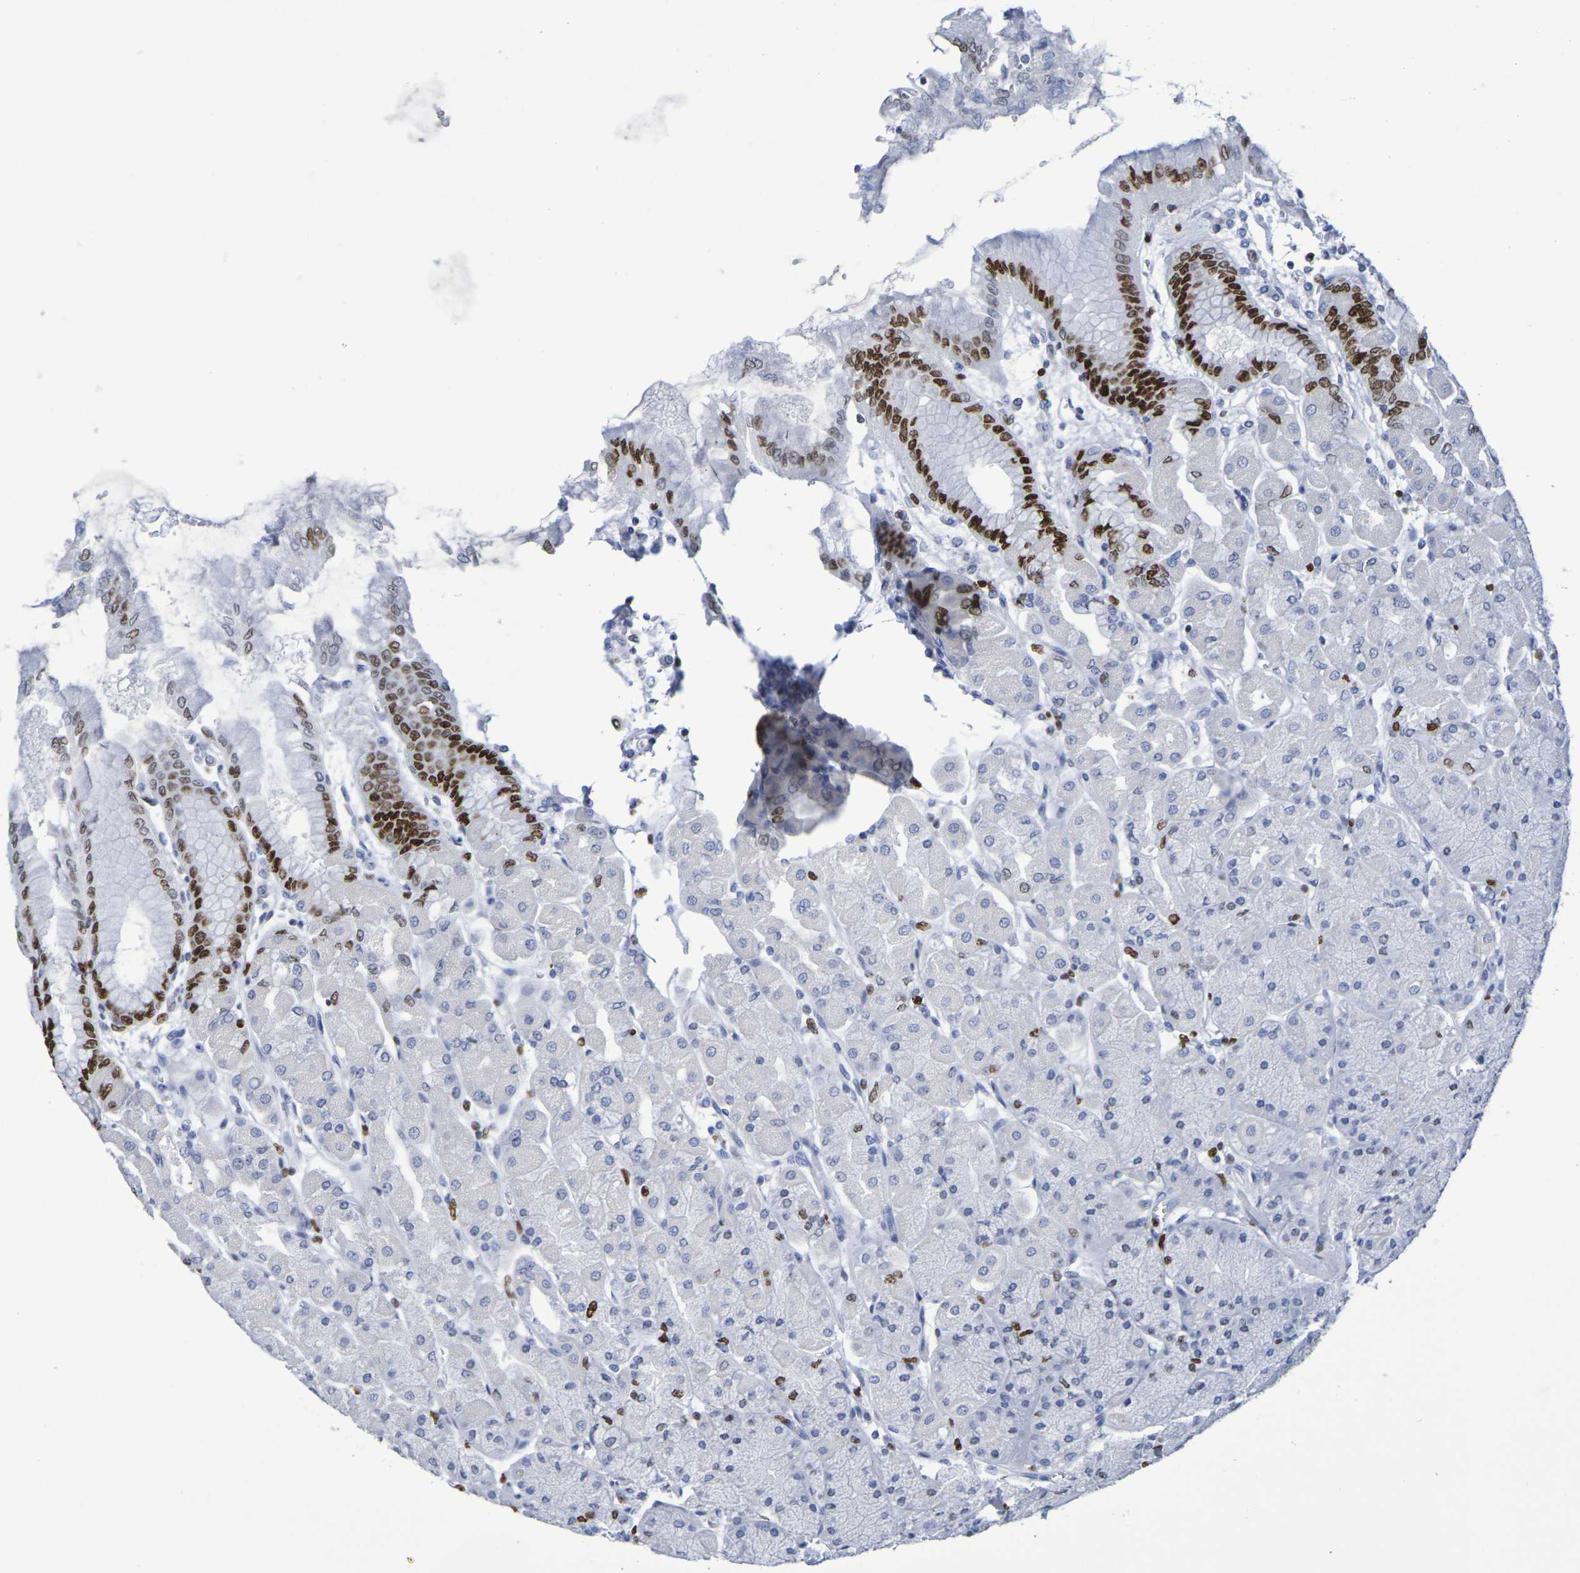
{"staining": {"intensity": "strong", "quantity": "<25%", "location": "nuclear"}, "tissue": "stomach", "cell_type": "Glandular cells", "image_type": "normal", "snomed": [{"axis": "morphology", "description": "Normal tissue, NOS"}, {"axis": "topography", "description": "Stomach, upper"}], "caption": "This image exhibits unremarkable stomach stained with immunohistochemistry (IHC) to label a protein in brown. The nuclear of glandular cells show strong positivity for the protein. Nuclei are counter-stained blue.", "gene": "H1", "patient": {"sex": "female", "age": 56}}